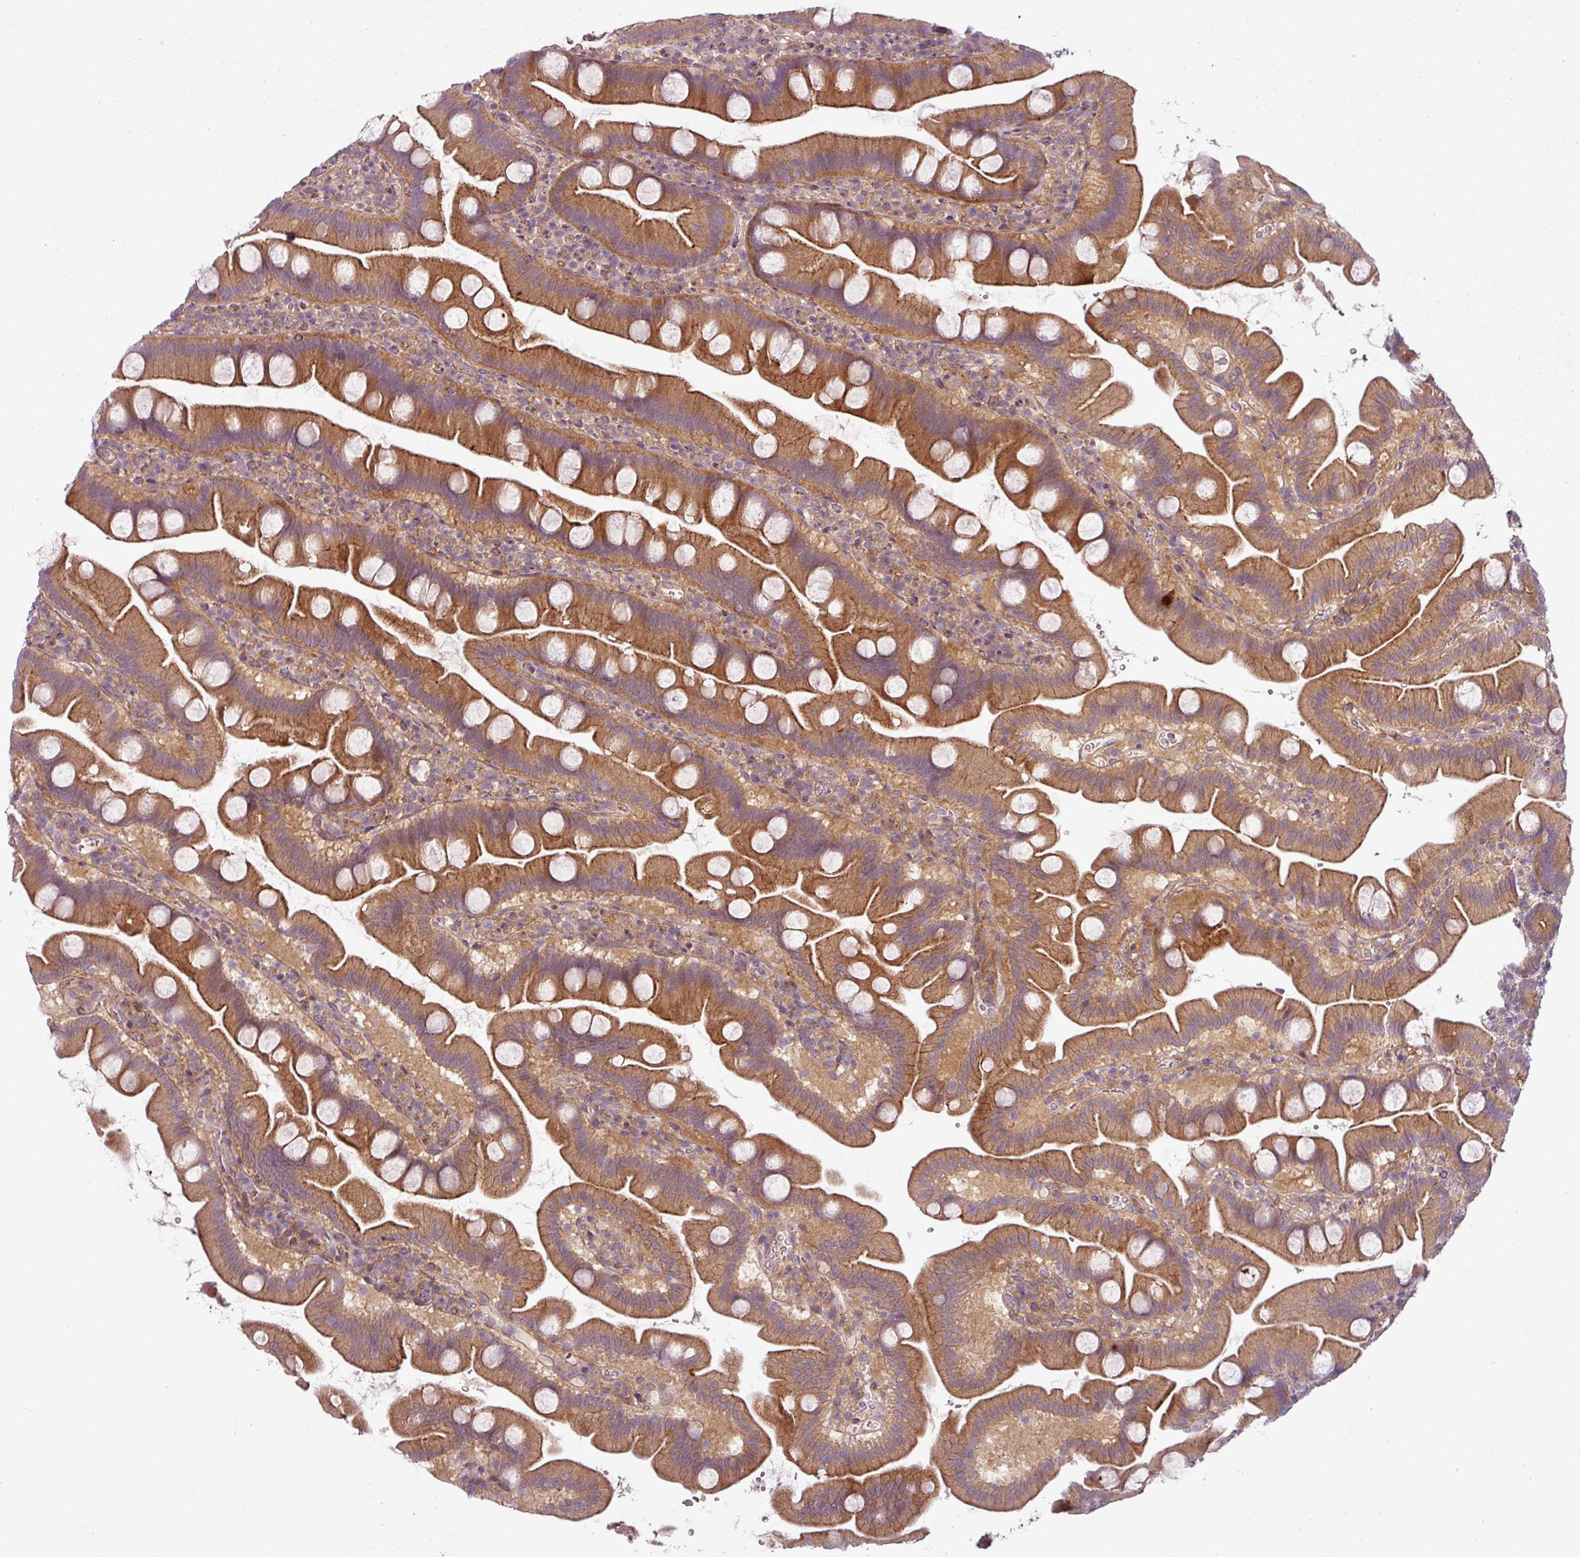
{"staining": {"intensity": "moderate", "quantity": ">75%", "location": "cytoplasmic/membranous"}, "tissue": "small intestine", "cell_type": "Glandular cells", "image_type": "normal", "snomed": [{"axis": "morphology", "description": "Normal tissue, NOS"}, {"axis": "topography", "description": "Small intestine"}], "caption": "High-magnification brightfield microscopy of unremarkable small intestine stained with DAB (3,3'-diaminobenzidine) (brown) and counterstained with hematoxylin (blue). glandular cells exhibit moderate cytoplasmic/membranous positivity is identified in approximately>75% of cells. The staining was performed using DAB (3,3'-diaminobenzidine) to visualize the protein expression in brown, while the nuclei were stained in blue with hematoxylin (Magnification: 20x).", "gene": "SLC16A9", "patient": {"sex": "female", "age": 68}}